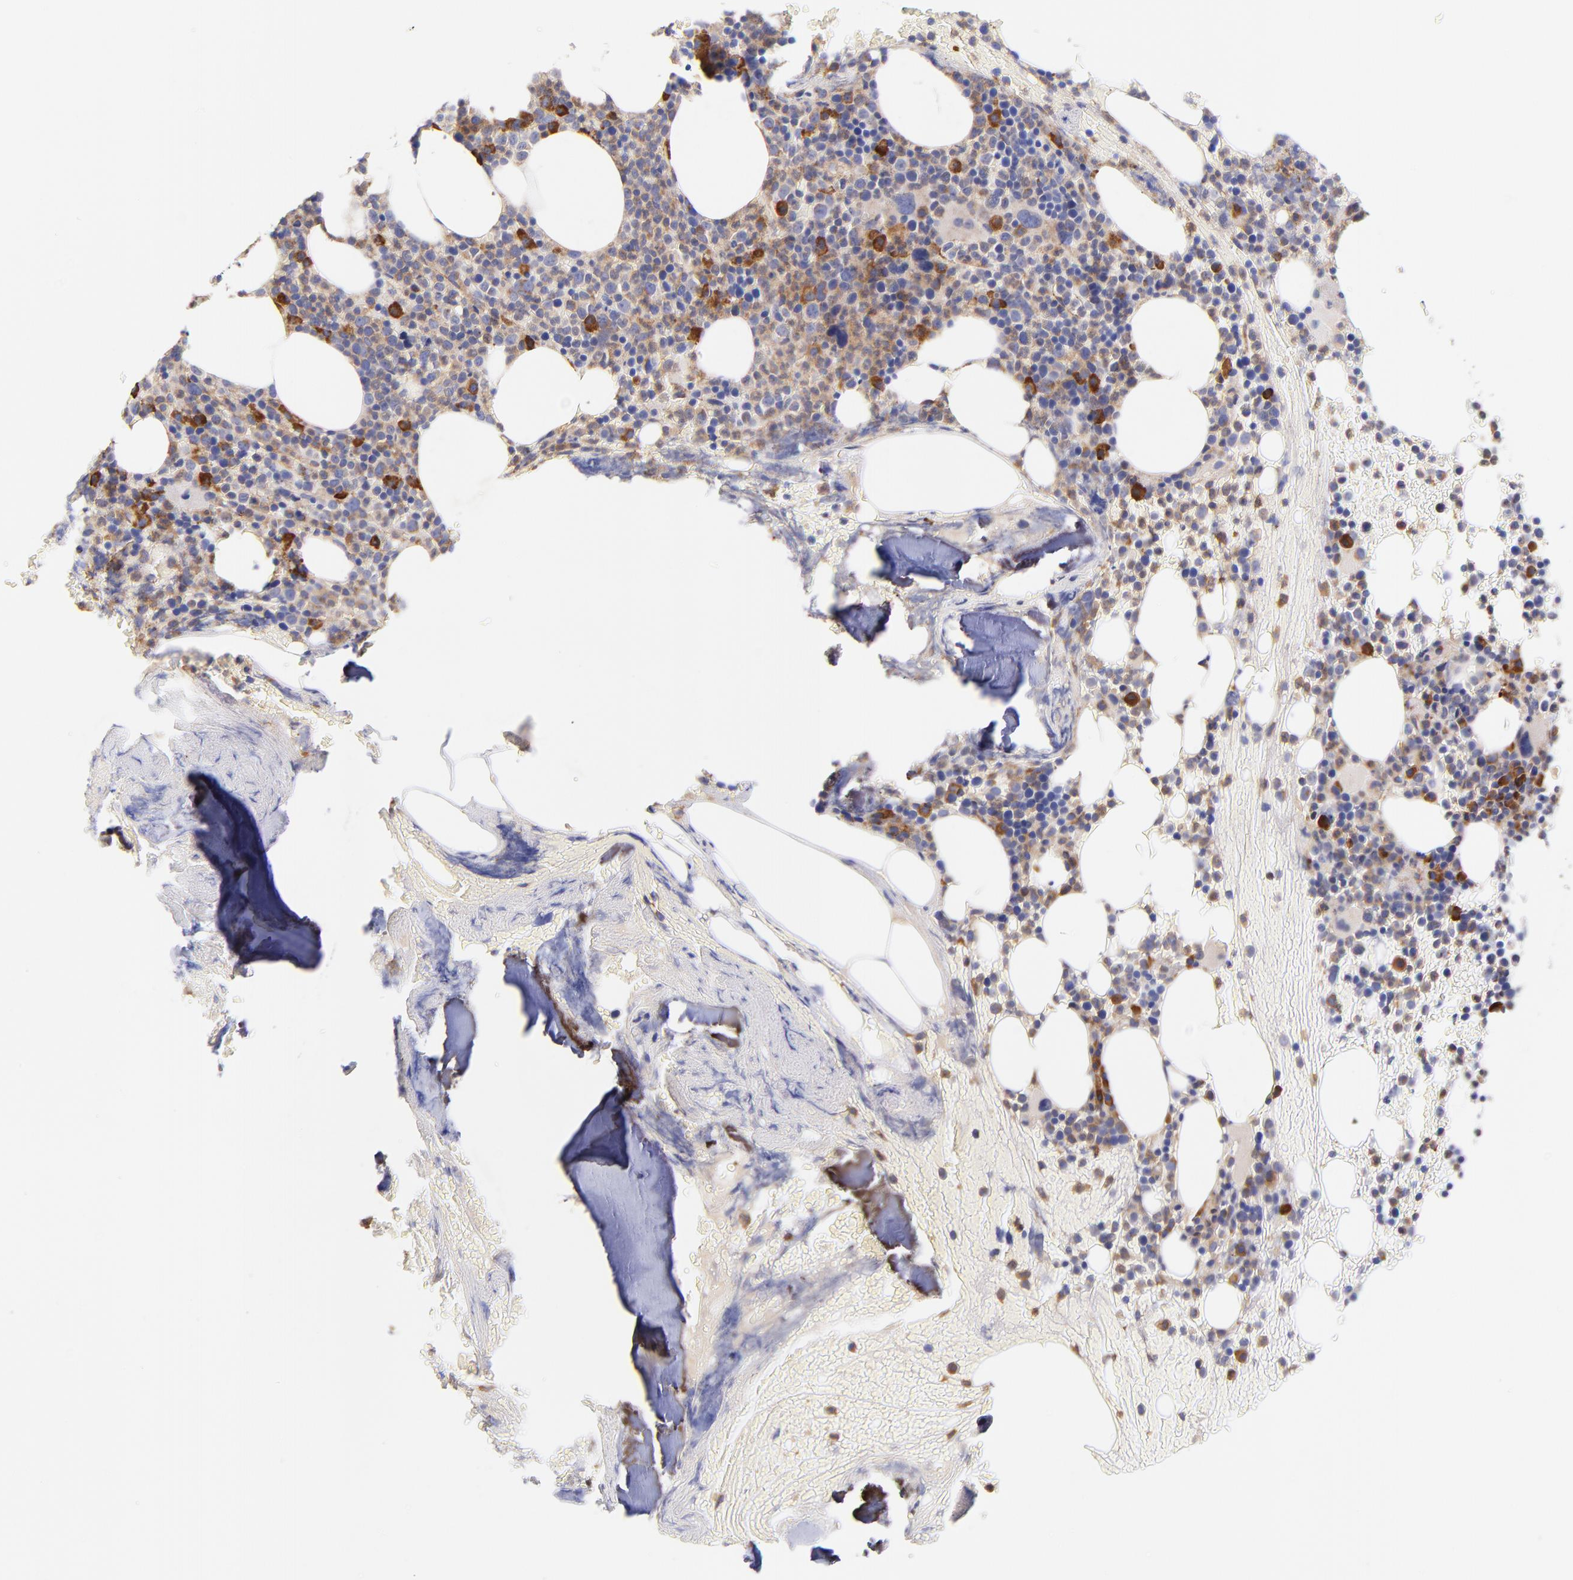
{"staining": {"intensity": "strong", "quantity": "<25%", "location": "cytoplasmic/membranous"}, "tissue": "bone marrow", "cell_type": "Hematopoietic cells", "image_type": "normal", "snomed": [{"axis": "morphology", "description": "Normal tissue, NOS"}, {"axis": "topography", "description": "Bone marrow"}], "caption": "Bone marrow was stained to show a protein in brown. There is medium levels of strong cytoplasmic/membranous staining in about <25% of hematopoietic cells. (IHC, brightfield microscopy, high magnification).", "gene": "PREX1", "patient": {"sex": "female", "age": 66}}